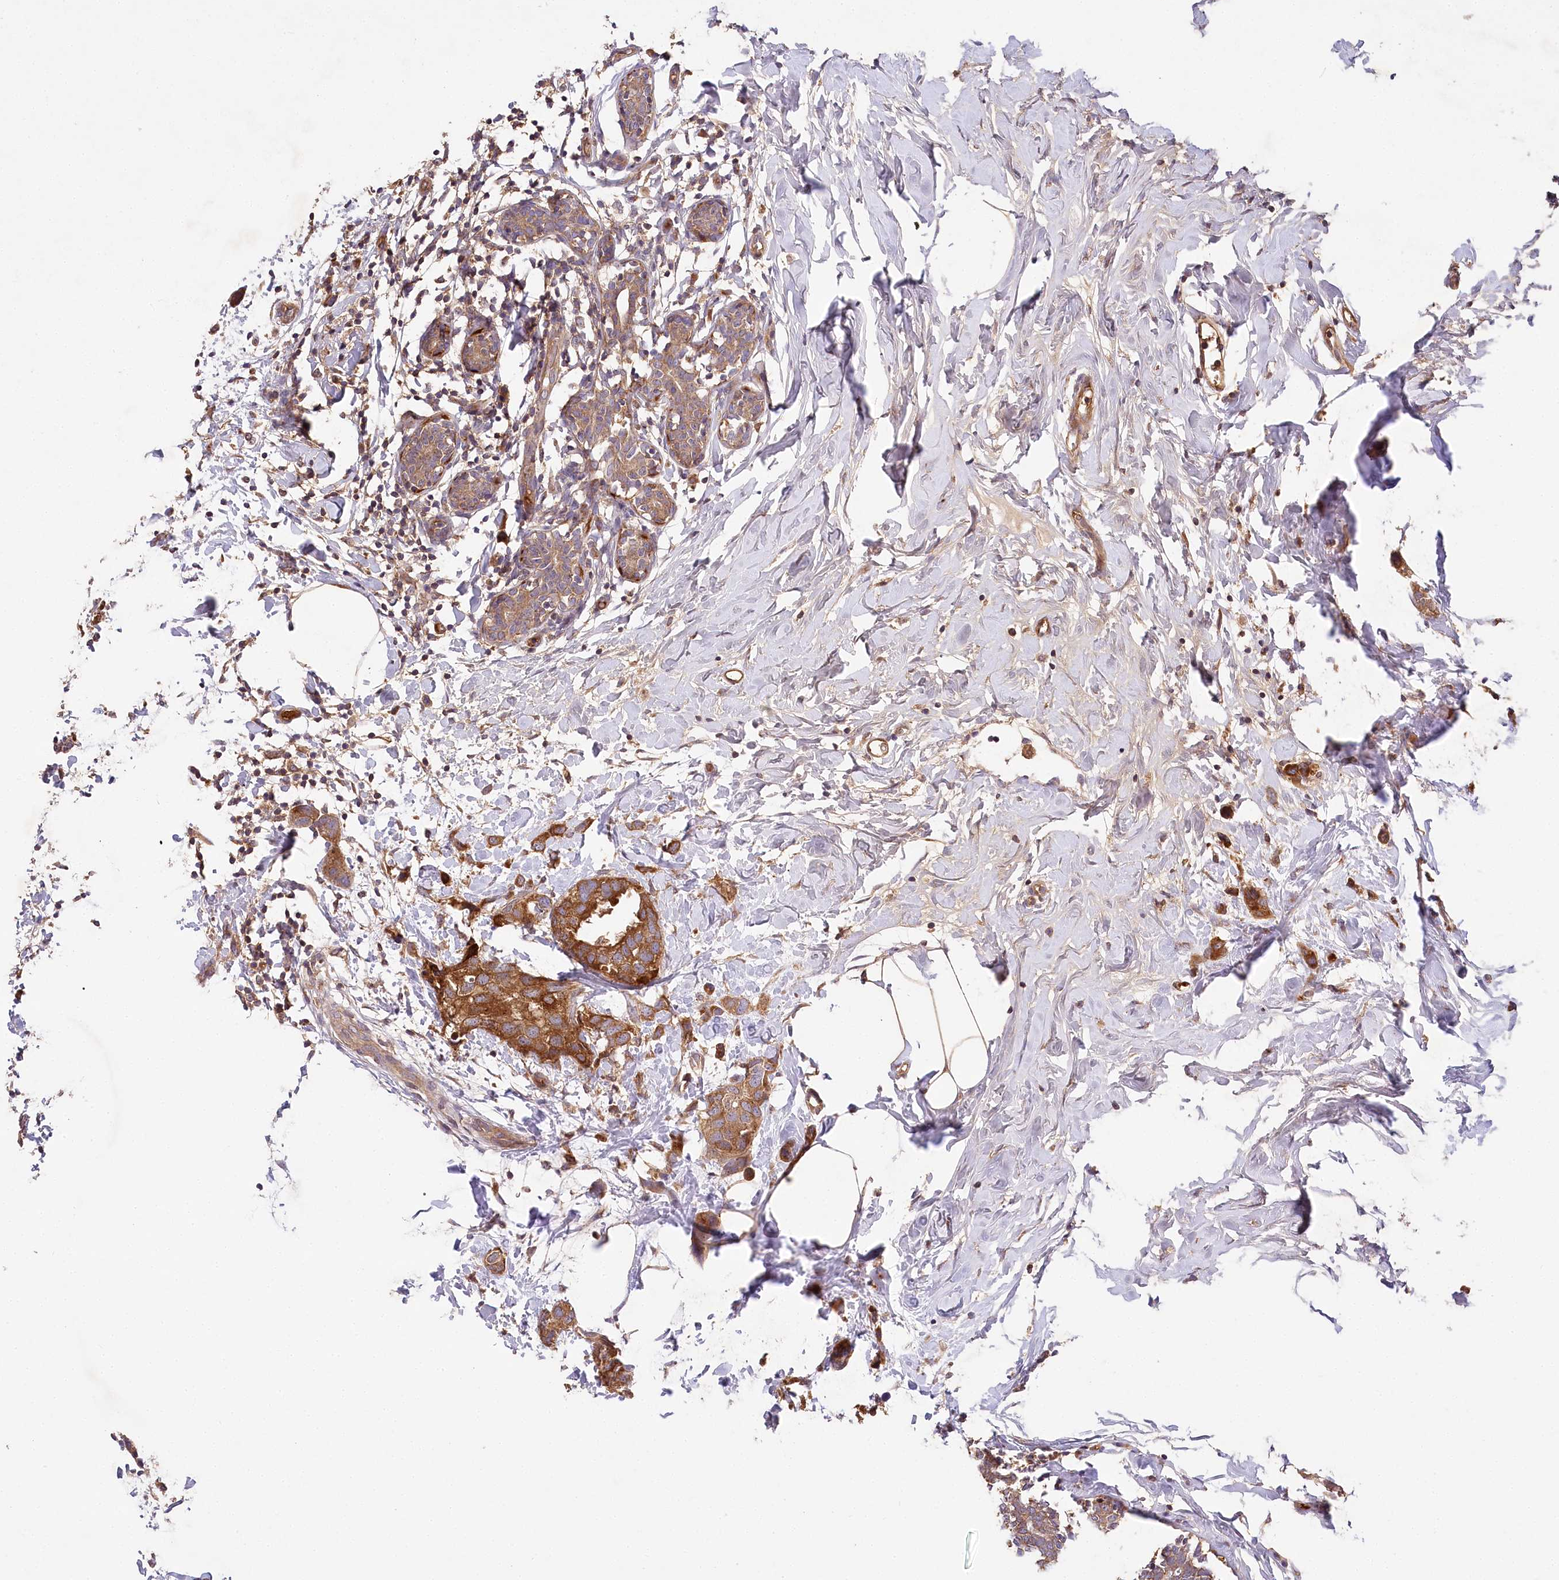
{"staining": {"intensity": "strong", "quantity": ">75%", "location": "cytoplasmic/membranous"}, "tissue": "breast cancer", "cell_type": "Tumor cells", "image_type": "cancer", "snomed": [{"axis": "morphology", "description": "Normal tissue, NOS"}, {"axis": "morphology", "description": "Duct carcinoma"}, {"axis": "topography", "description": "Breast"}], "caption": "Immunohistochemical staining of human breast cancer (infiltrating ductal carcinoma) reveals high levels of strong cytoplasmic/membranous expression in approximately >75% of tumor cells.", "gene": "LSS", "patient": {"sex": "female", "age": 50}}